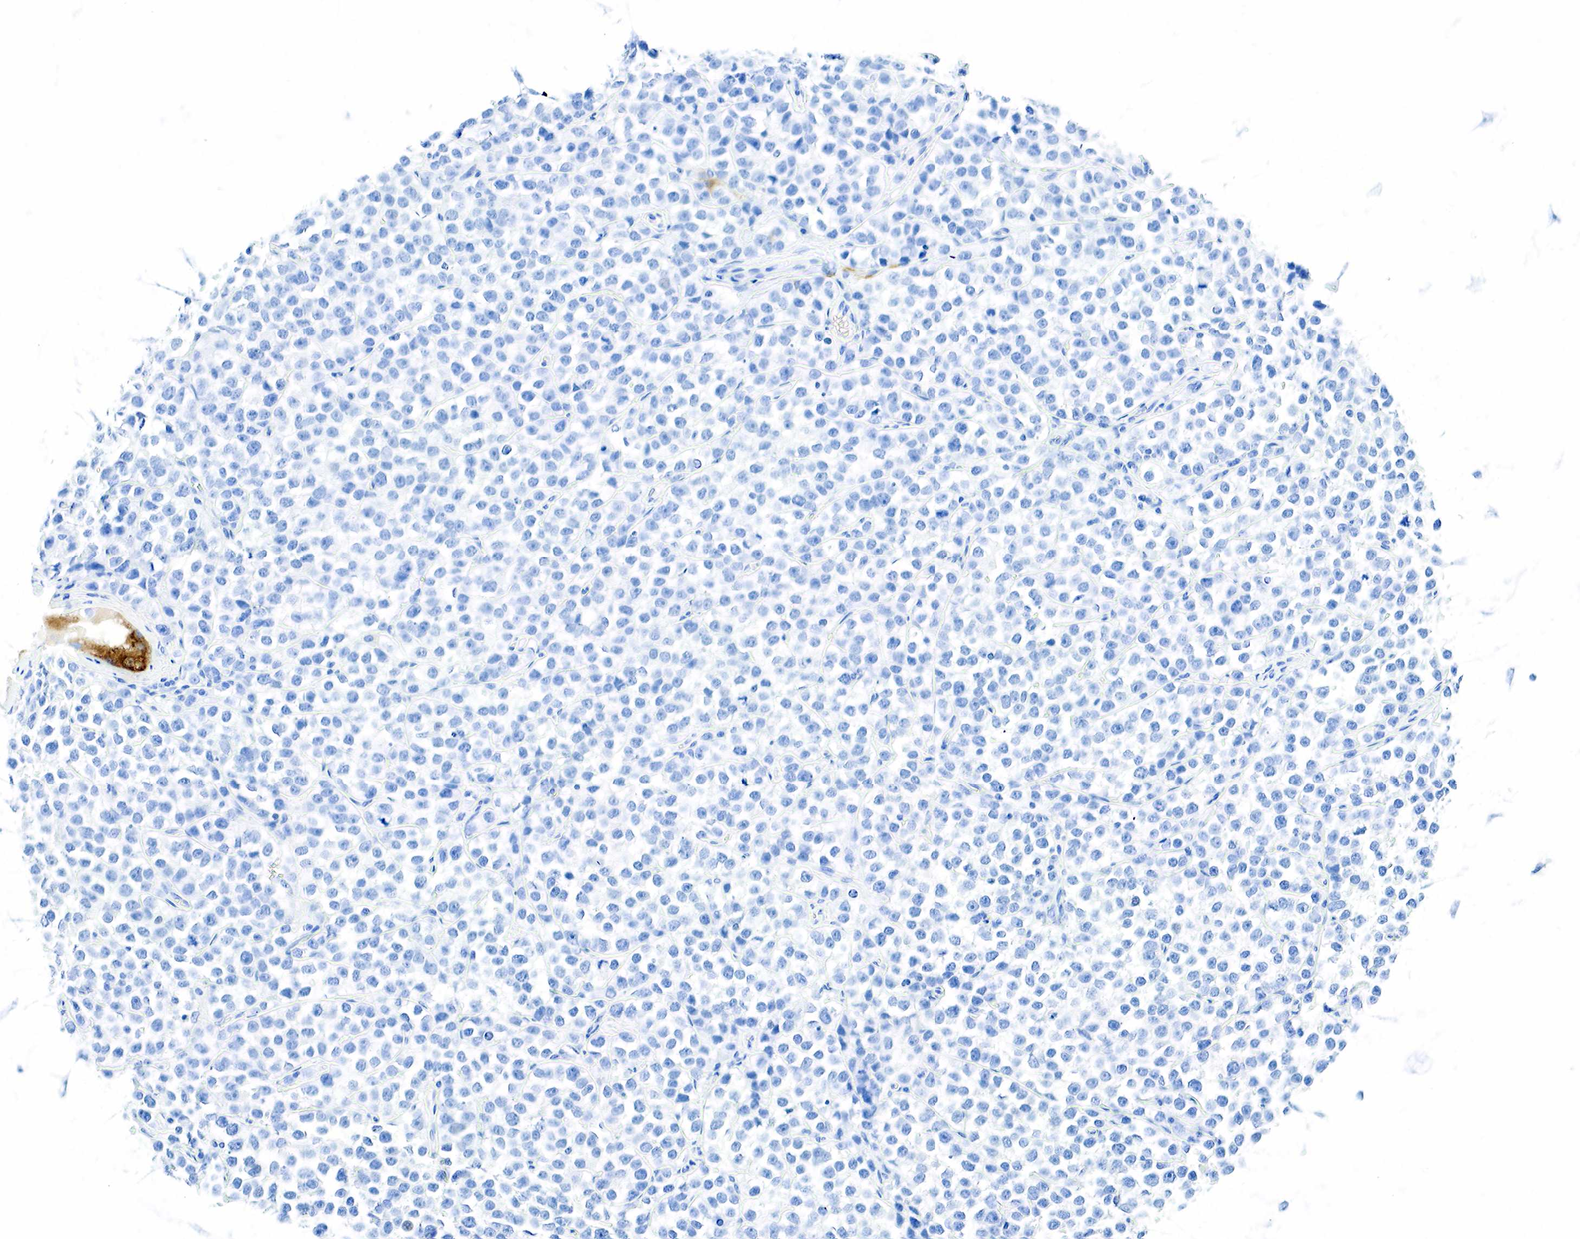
{"staining": {"intensity": "negative", "quantity": "none", "location": "none"}, "tissue": "testis cancer", "cell_type": "Tumor cells", "image_type": "cancer", "snomed": [{"axis": "morphology", "description": "Seminoma, NOS"}, {"axis": "topography", "description": "Testis"}], "caption": "Immunohistochemical staining of testis cancer displays no significant expression in tumor cells.", "gene": "INHA", "patient": {"sex": "male", "age": 25}}